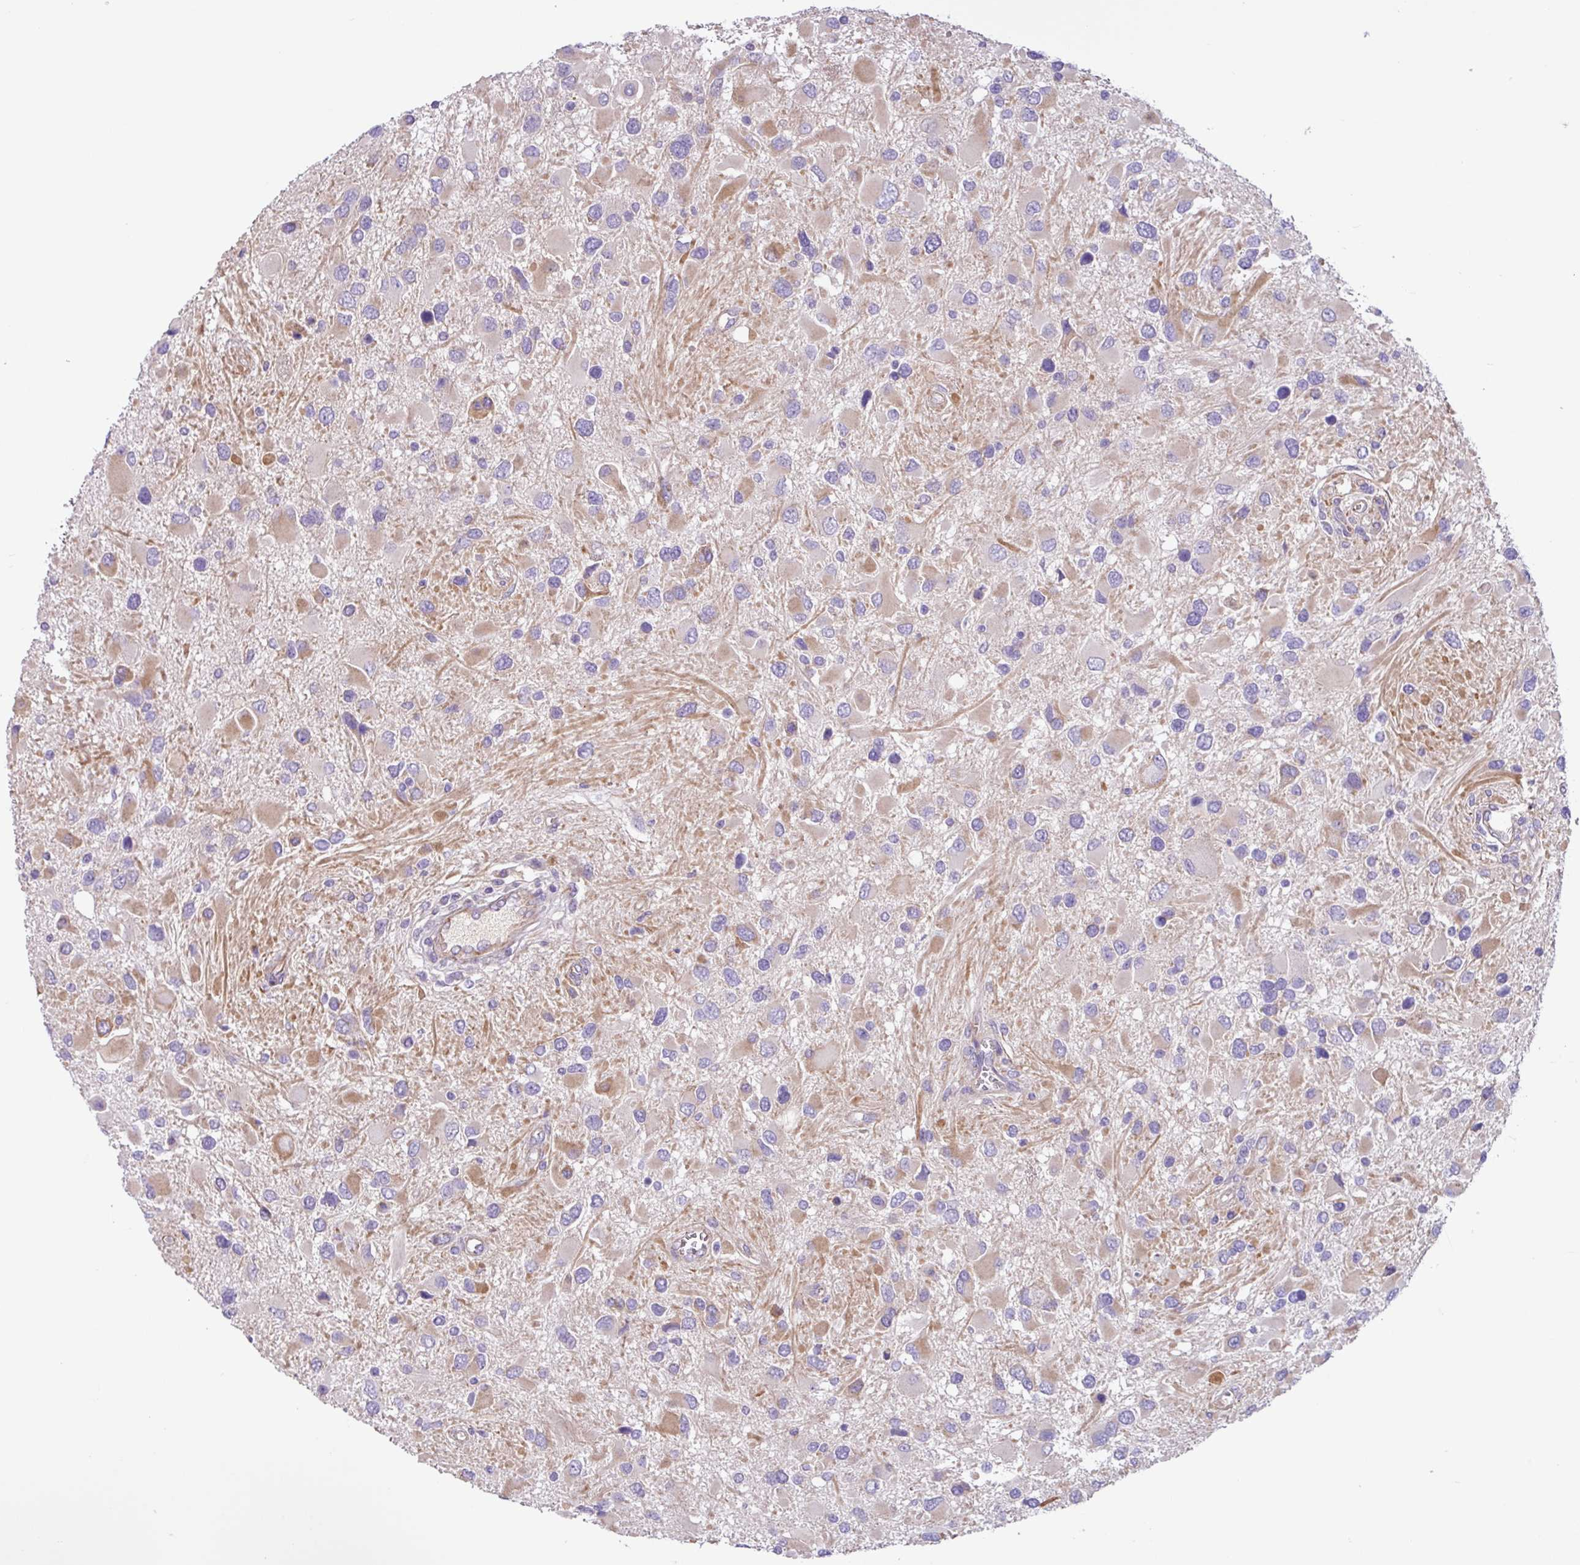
{"staining": {"intensity": "weak", "quantity": "<25%", "location": "cytoplasmic/membranous"}, "tissue": "glioma", "cell_type": "Tumor cells", "image_type": "cancer", "snomed": [{"axis": "morphology", "description": "Glioma, malignant, High grade"}, {"axis": "topography", "description": "Brain"}], "caption": "A high-resolution image shows immunohistochemistry staining of malignant glioma (high-grade), which shows no significant expression in tumor cells.", "gene": "MRM2", "patient": {"sex": "male", "age": 53}}